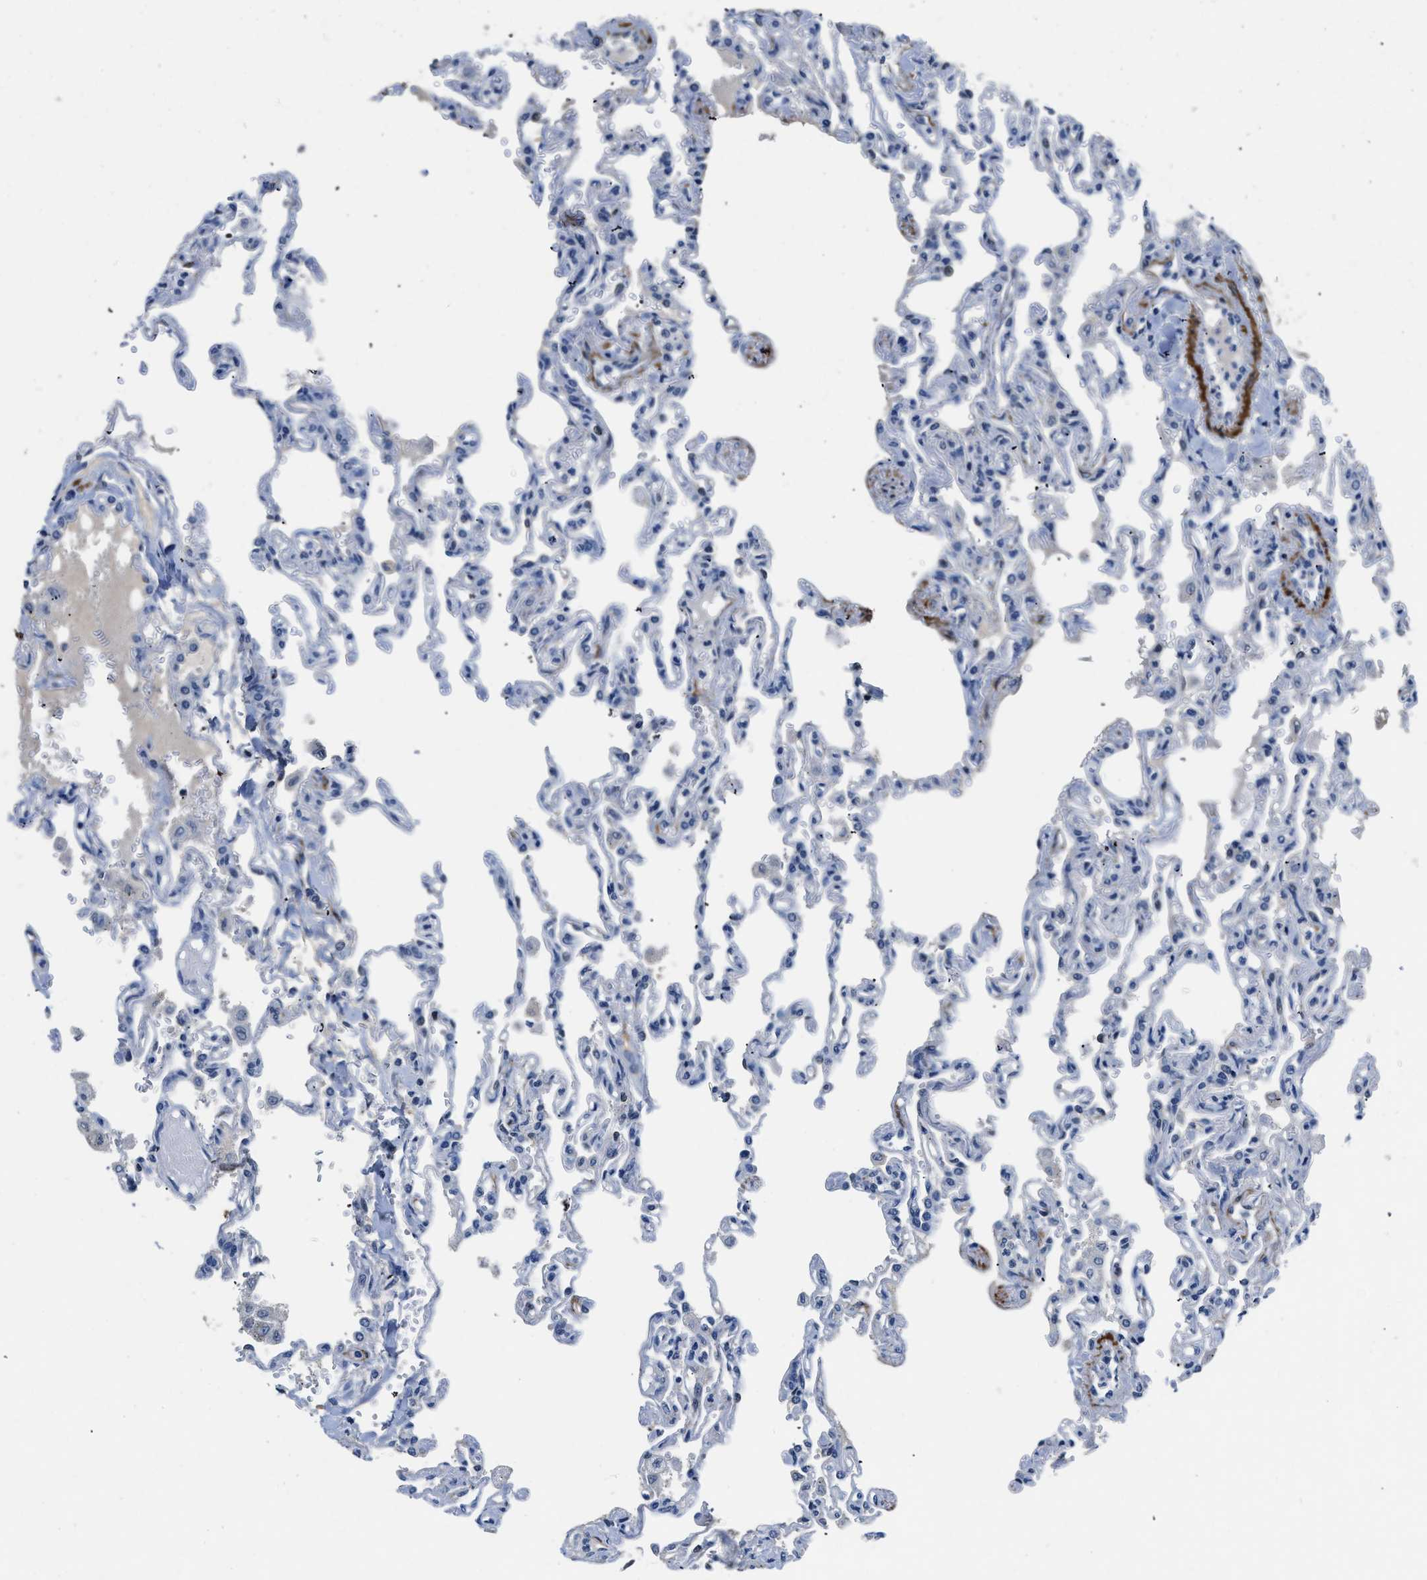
{"staining": {"intensity": "negative", "quantity": "none", "location": "none"}, "tissue": "lung", "cell_type": "Alveolar cells", "image_type": "normal", "snomed": [{"axis": "morphology", "description": "Normal tissue, NOS"}, {"axis": "topography", "description": "Lung"}], "caption": "The micrograph displays no significant expression in alveolar cells of lung.", "gene": "LANCL2", "patient": {"sex": "male", "age": 21}}